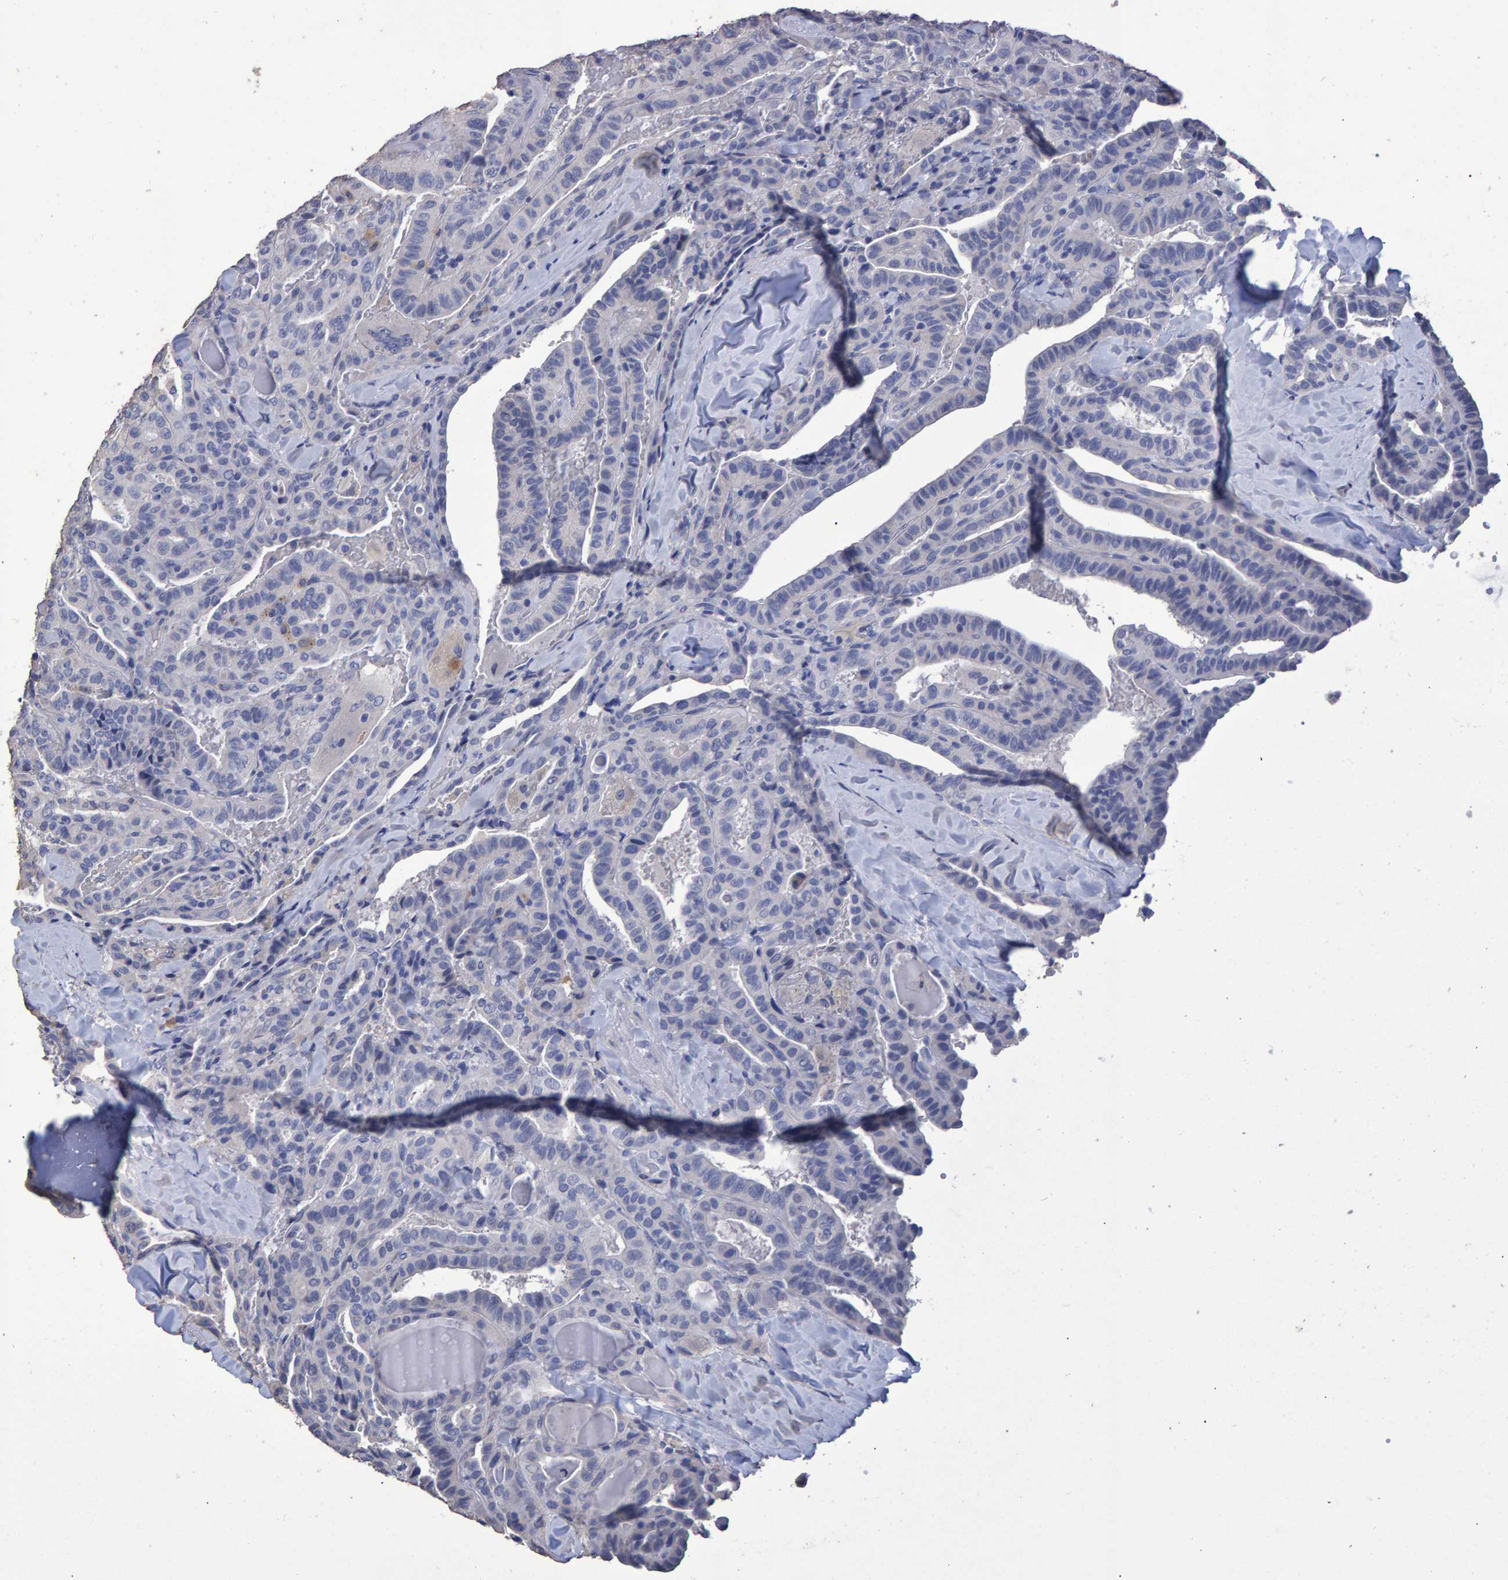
{"staining": {"intensity": "negative", "quantity": "none", "location": "none"}, "tissue": "thyroid cancer", "cell_type": "Tumor cells", "image_type": "cancer", "snomed": [{"axis": "morphology", "description": "Papillary adenocarcinoma, NOS"}, {"axis": "topography", "description": "Thyroid gland"}], "caption": "An IHC image of papillary adenocarcinoma (thyroid) is shown. There is no staining in tumor cells of papillary adenocarcinoma (thyroid).", "gene": "HEMGN", "patient": {"sex": "male", "age": 77}}